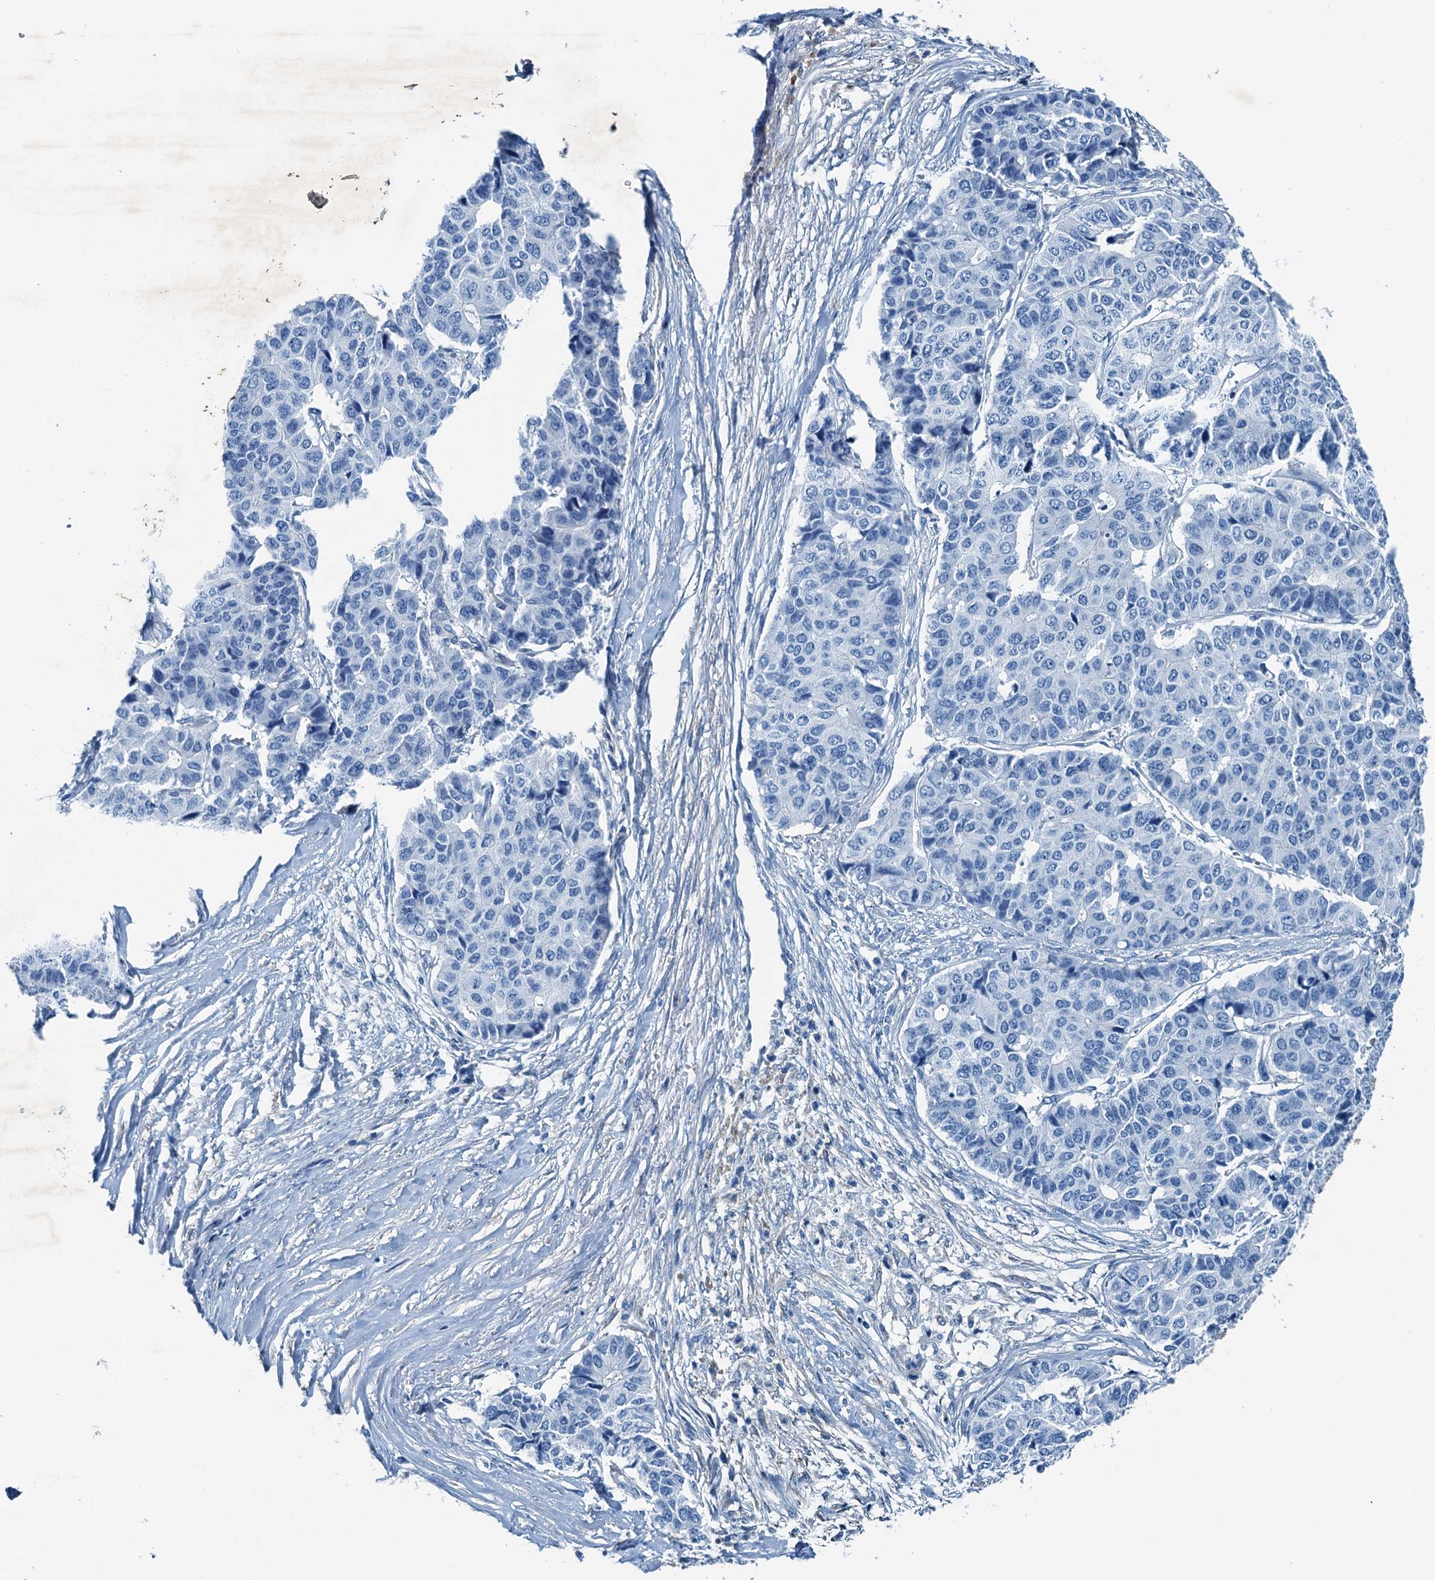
{"staining": {"intensity": "negative", "quantity": "none", "location": "none"}, "tissue": "pancreatic cancer", "cell_type": "Tumor cells", "image_type": "cancer", "snomed": [{"axis": "morphology", "description": "Adenocarcinoma, NOS"}, {"axis": "topography", "description": "Pancreas"}], "caption": "Pancreatic cancer stained for a protein using immunohistochemistry (IHC) displays no expression tumor cells.", "gene": "RAB3IL1", "patient": {"sex": "male", "age": 50}}